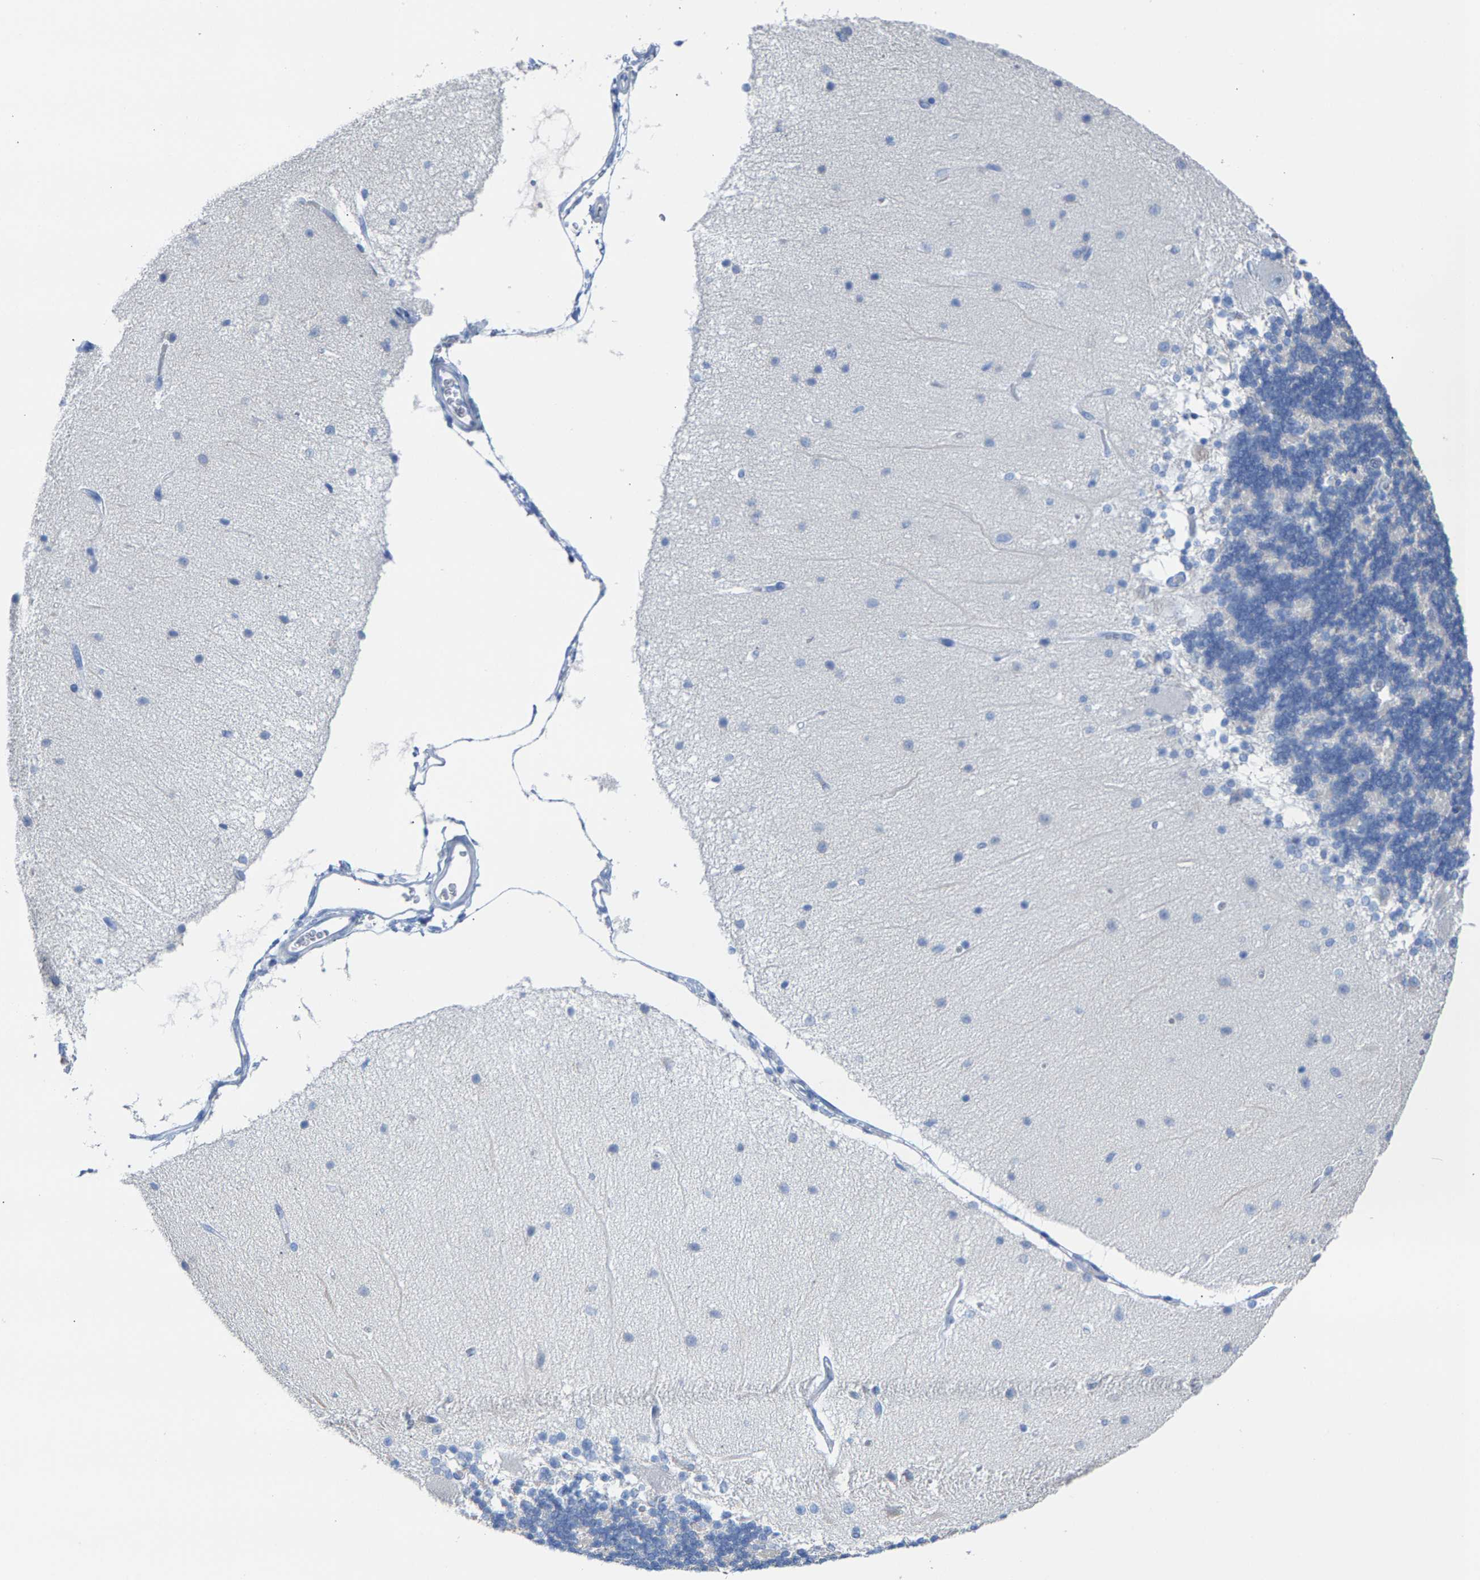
{"staining": {"intensity": "negative", "quantity": "none", "location": "none"}, "tissue": "cerebellum", "cell_type": "Cells in granular layer", "image_type": "normal", "snomed": [{"axis": "morphology", "description": "Normal tissue, NOS"}, {"axis": "topography", "description": "Cerebellum"}], "caption": "Micrograph shows no protein positivity in cells in granular layer of unremarkable cerebellum.", "gene": "CPA1", "patient": {"sex": "female", "age": 54}}